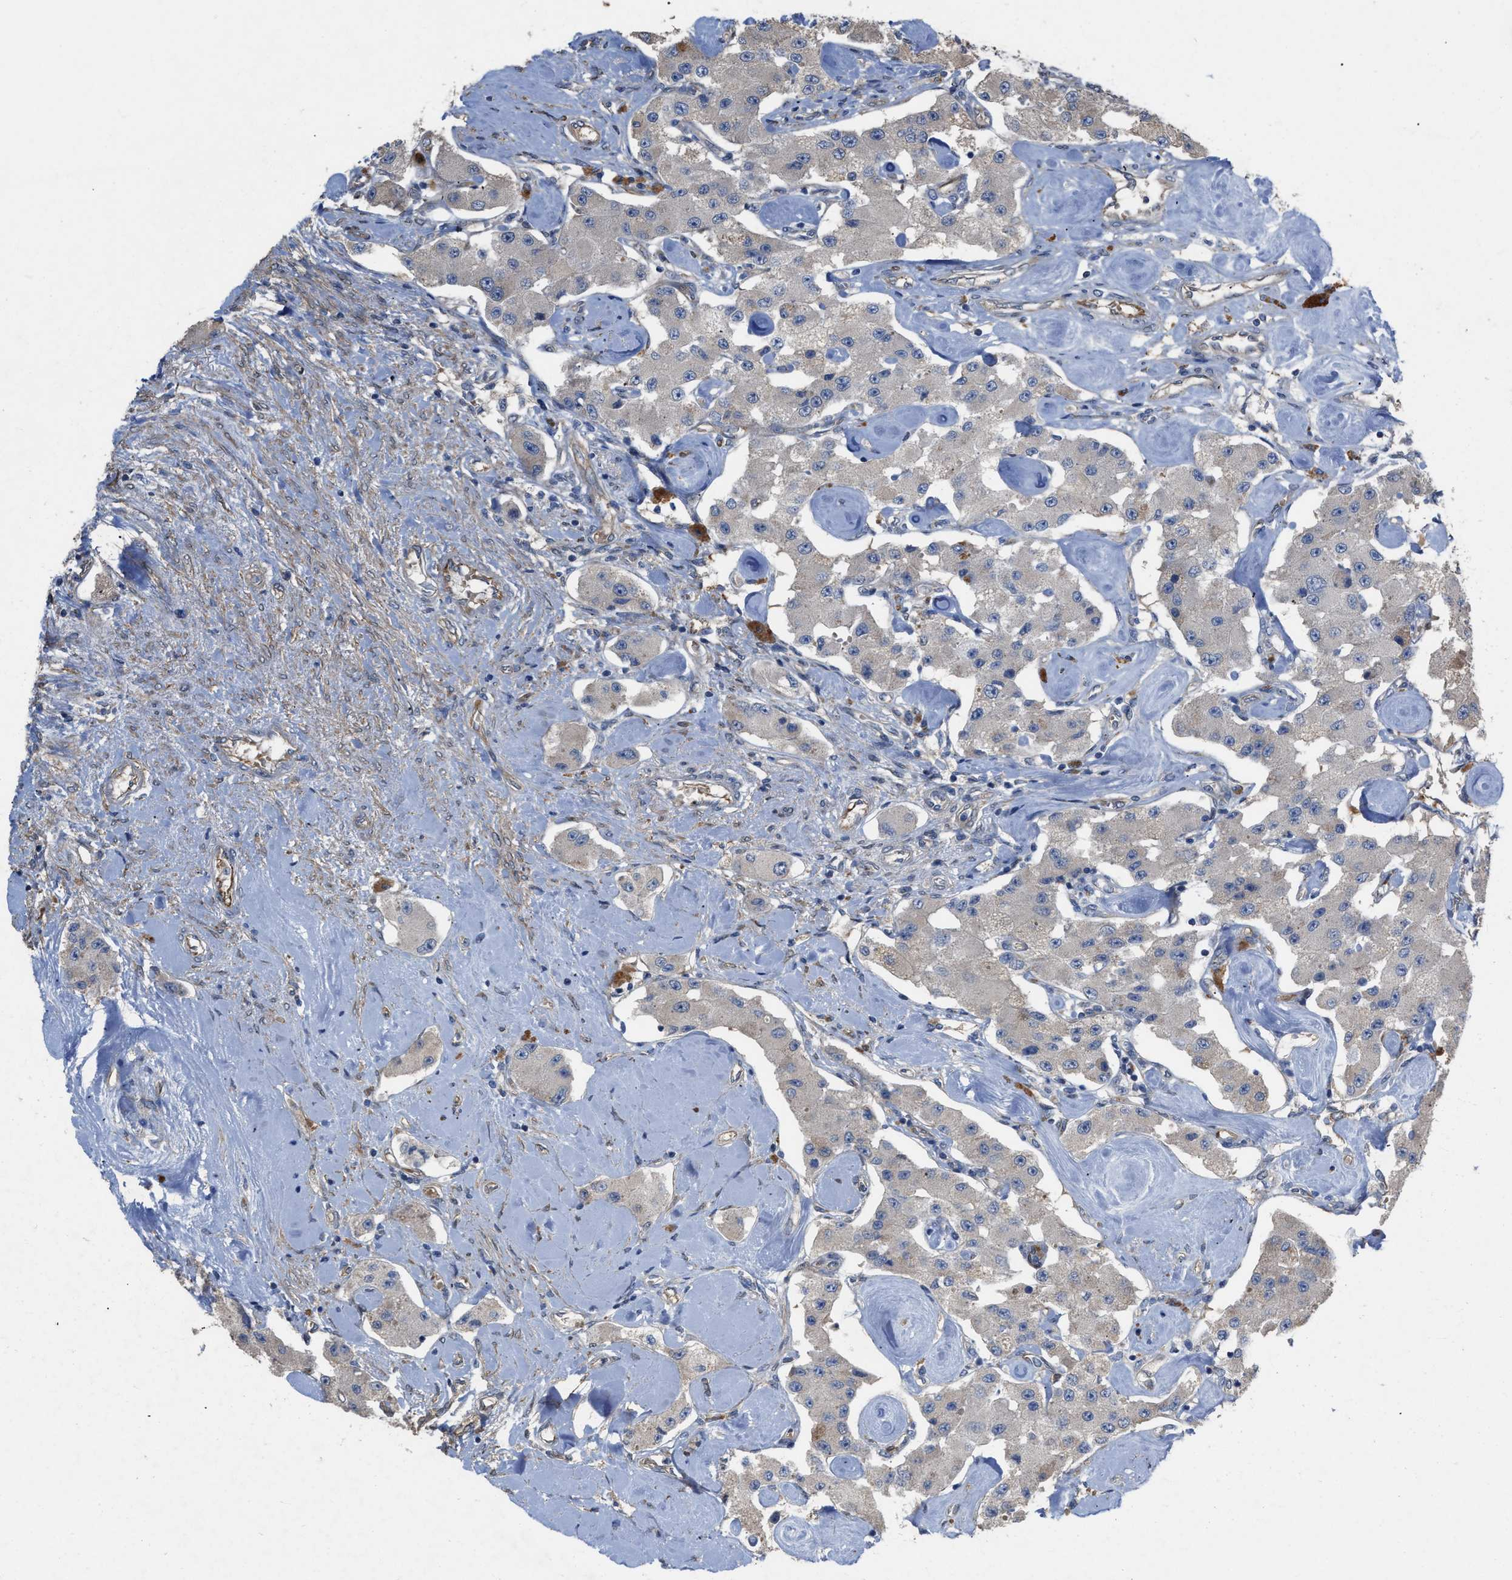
{"staining": {"intensity": "weak", "quantity": "<25%", "location": "cytoplasmic/membranous"}, "tissue": "carcinoid", "cell_type": "Tumor cells", "image_type": "cancer", "snomed": [{"axis": "morphology", "description": "Carcinoid, malignant, NOS"}, {"axis": "topography", "description": "Pancreas"}], "caption": "Immunohistochemistry photomicrograph of carcinoid stained for a protein (brown), which exhibits no positivity in tumor cells.", "gene": "SLC4A11", "patient": {"sex": "male", "age": 41}}